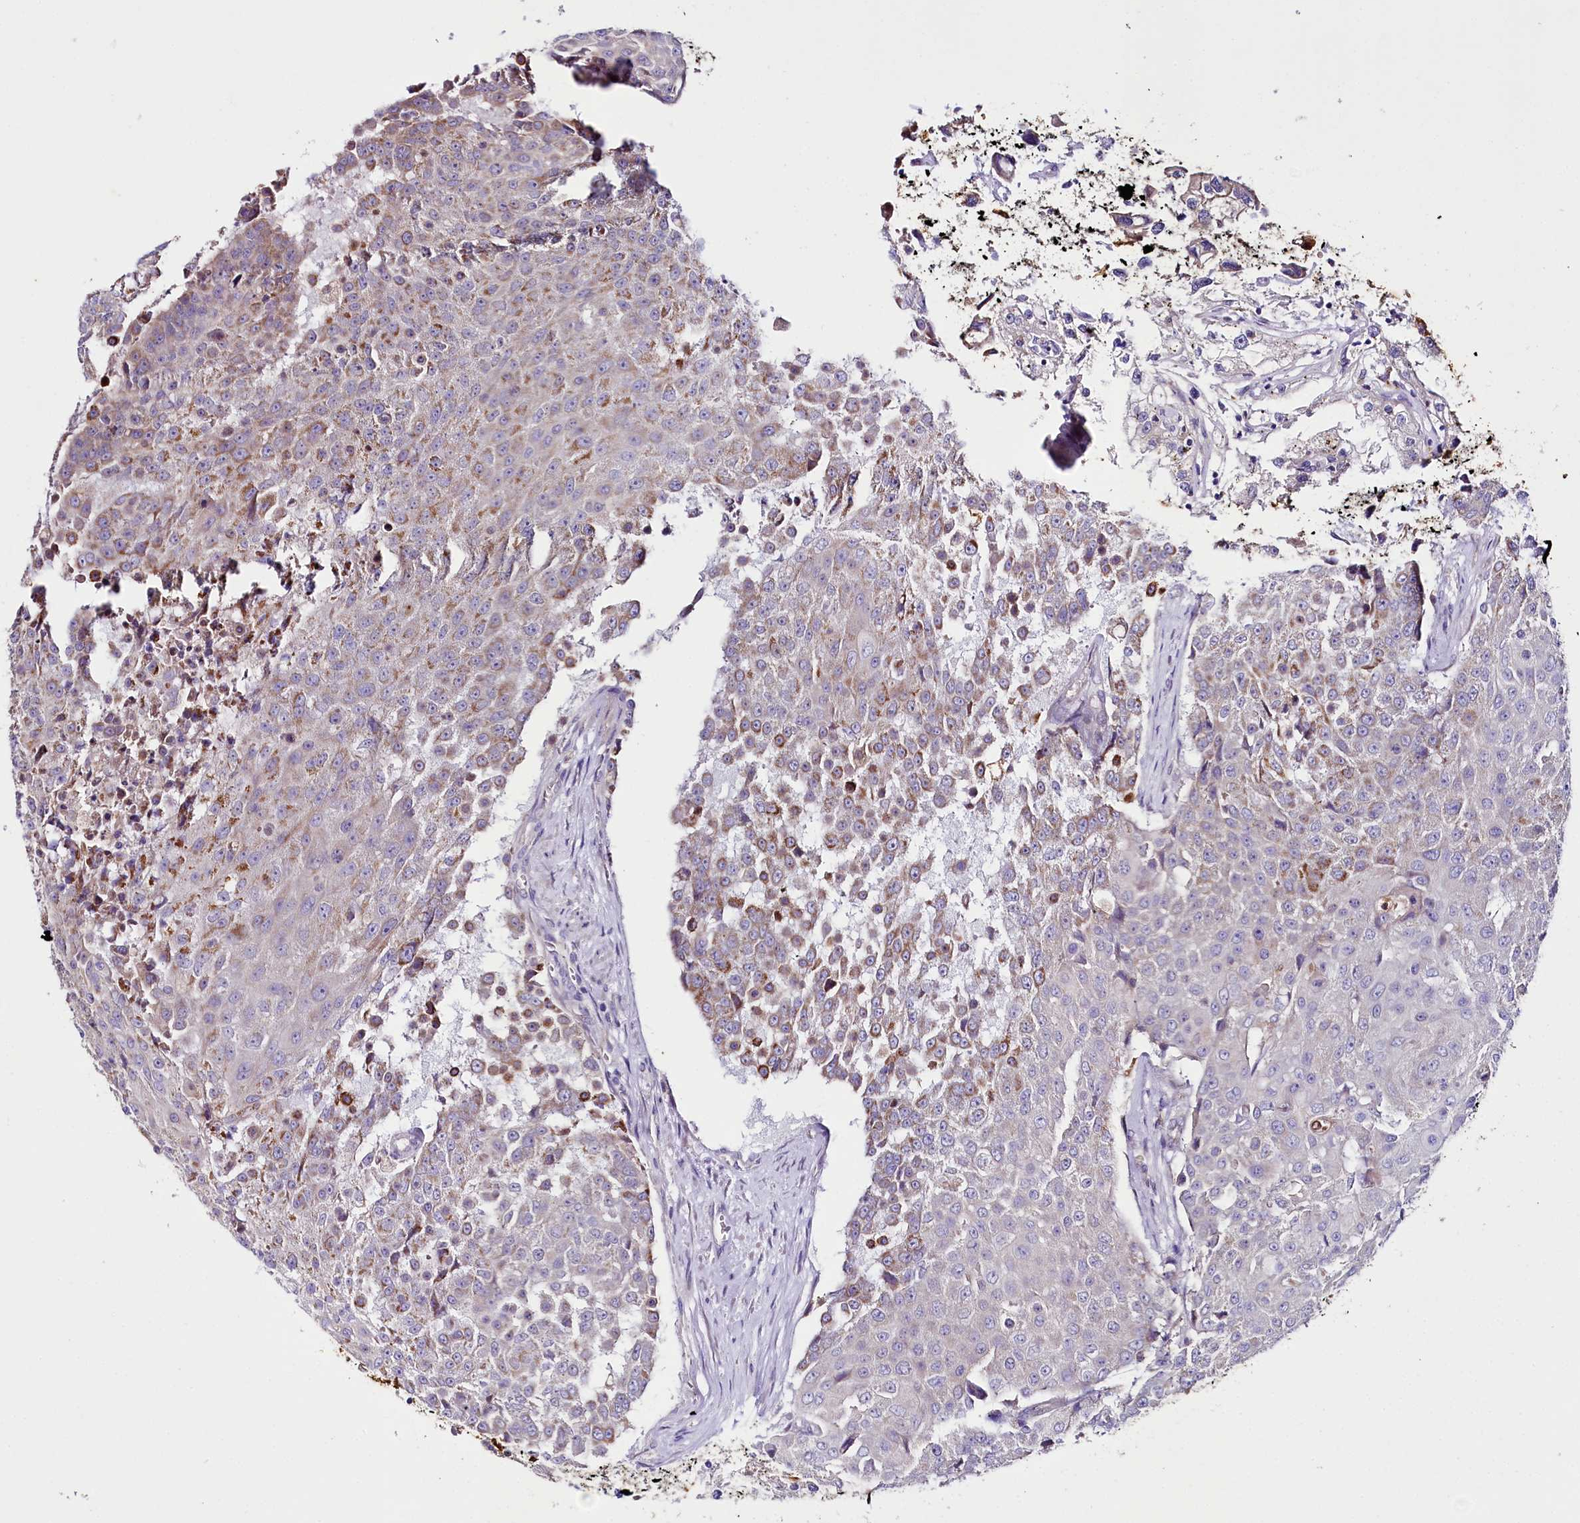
{"staining": {"intensity": "moderate", "quantity": "<25%", "location": "cytoplasmic/membranous"}, "tissue": "urothelial cancer", "cell_type": "Tumor cells", "image_type": "cancer", "snomed": [{"axis": "morphology", "description": "Urothelial carcinoma, High grade"}, {"axis": "topography", "description": "Urinary bladder"}], "caption": "Protein analysis of urothelial cancer tissue shows moderate cytoplasmic/membranous positivity in about <25% of tumor cells.", "gene": "SACM1L", "patient": {"sex": "female", "age": 63}}